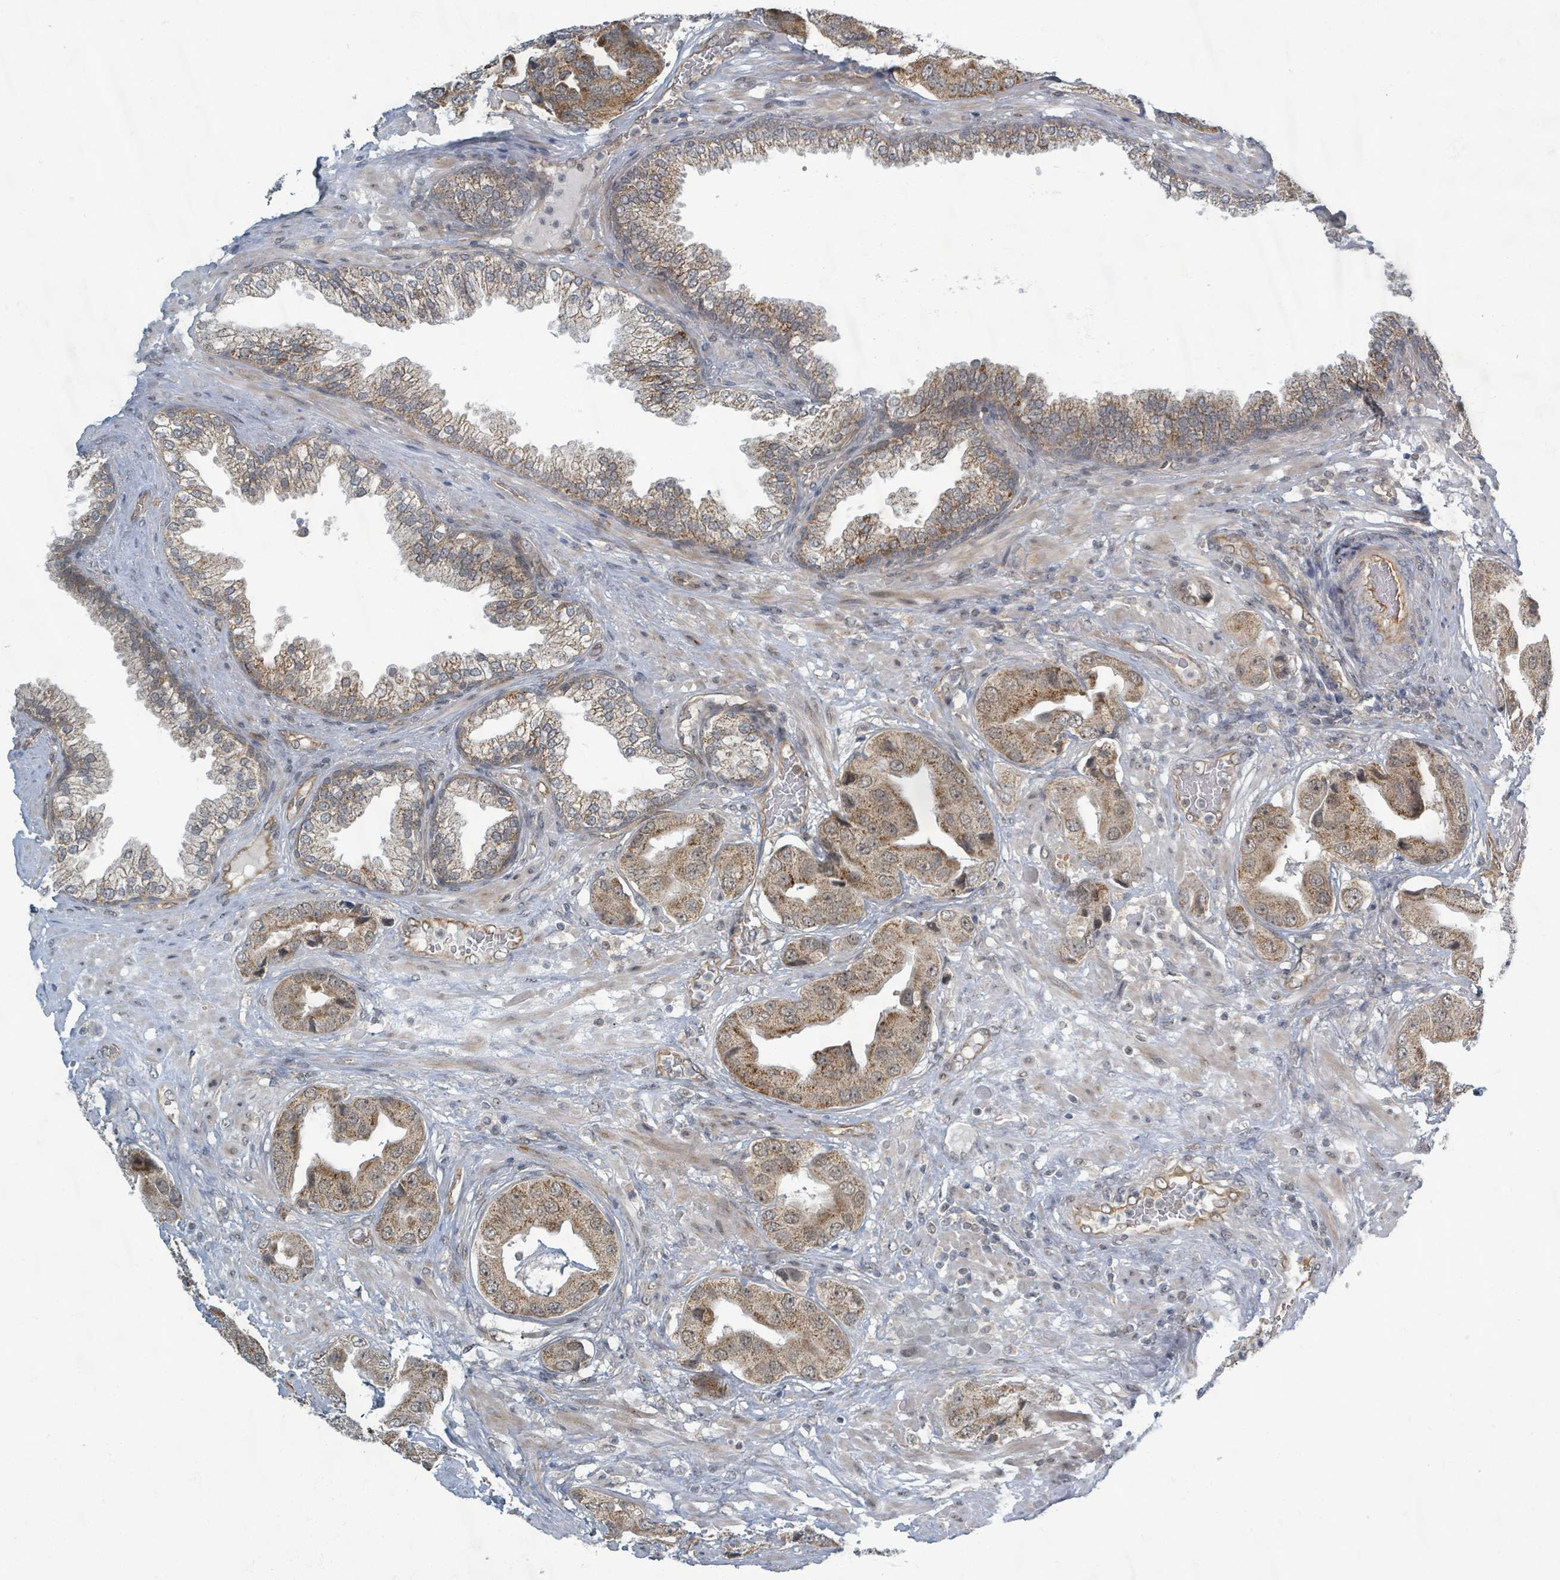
{"staining": {"intensity": "moderate", "quantity": ">75%", "location": "cytoplasmic/membranous,nuclear"}, "tissue": "prostate cancer", "cell_type": "Tumor cells", "image_type": "cancer", "snomed": [{"axis": "morphology", "description": "Adenocarcinoma, High grade"}, {"axis": "topography", "description": "Prostate"}], "caption": "A histopathology image of high-grade adenocarcinoma (prostate) stained for a protein shows moderate cytoplasmic/membranous and nuclear brown staining in tumor cells.", "gene": "INTS15", "patient": {"sex": "male", "age": 63}}